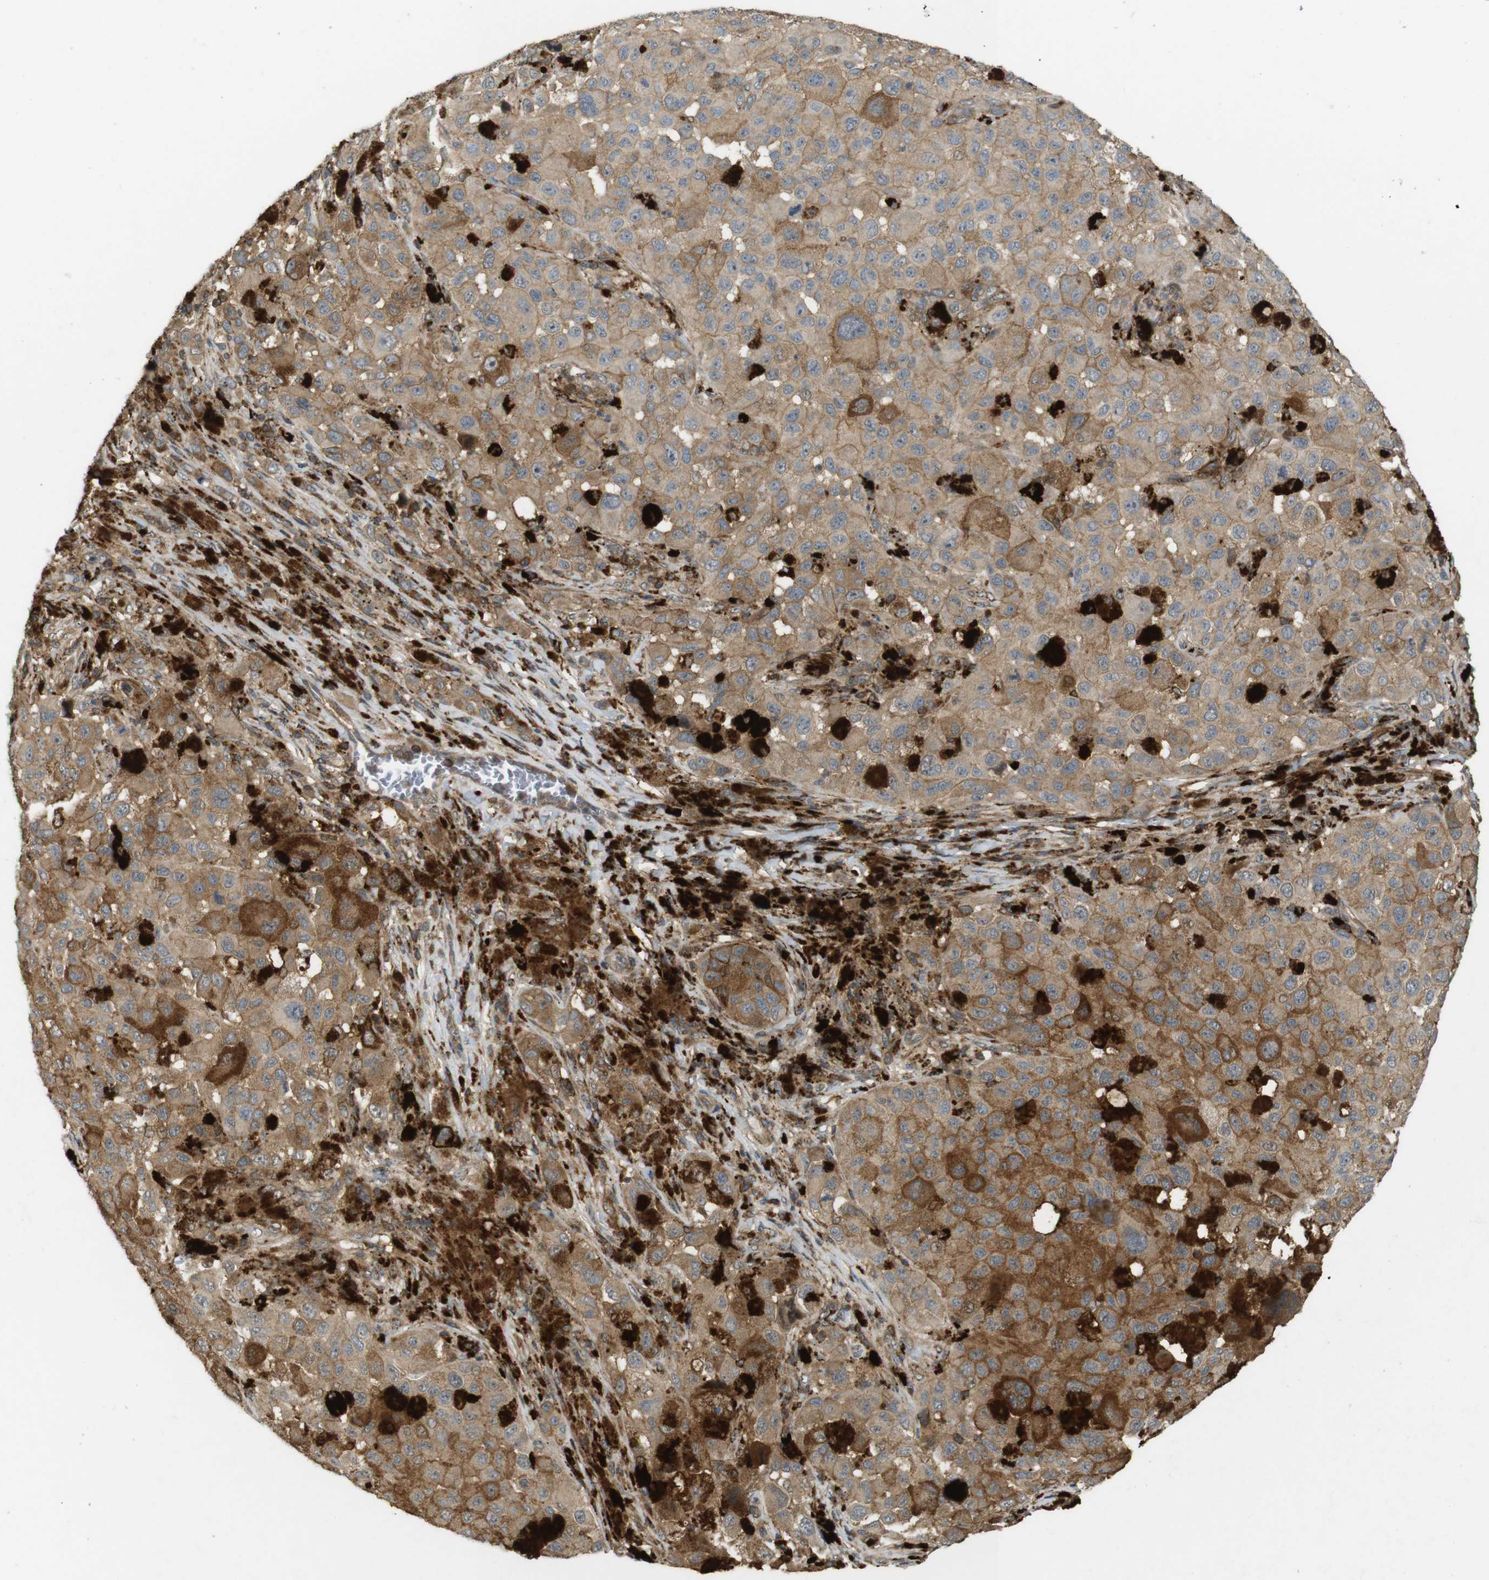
{"staining": {"intensity": "moderate", "quantity": ">75%", "location": "cytoplasmic/membranous"}, "tissue": "melanoma", "cell_type": "Tumor cells", "image_type": "cancer", "snomed": [{"axis": "morphology", "description": "Malignant melanoma, NOS"}, {"axis": "topography", "description": "Skin"}], "caption": "Melanoma stained with DAB immunohistochemistry exhibits medium levels of moderate cytoplasmic/membranous positivity in approximately >75% of tumor cells.", "gene": "KSR1", "patient": {"sex": "male", "age": 96}}